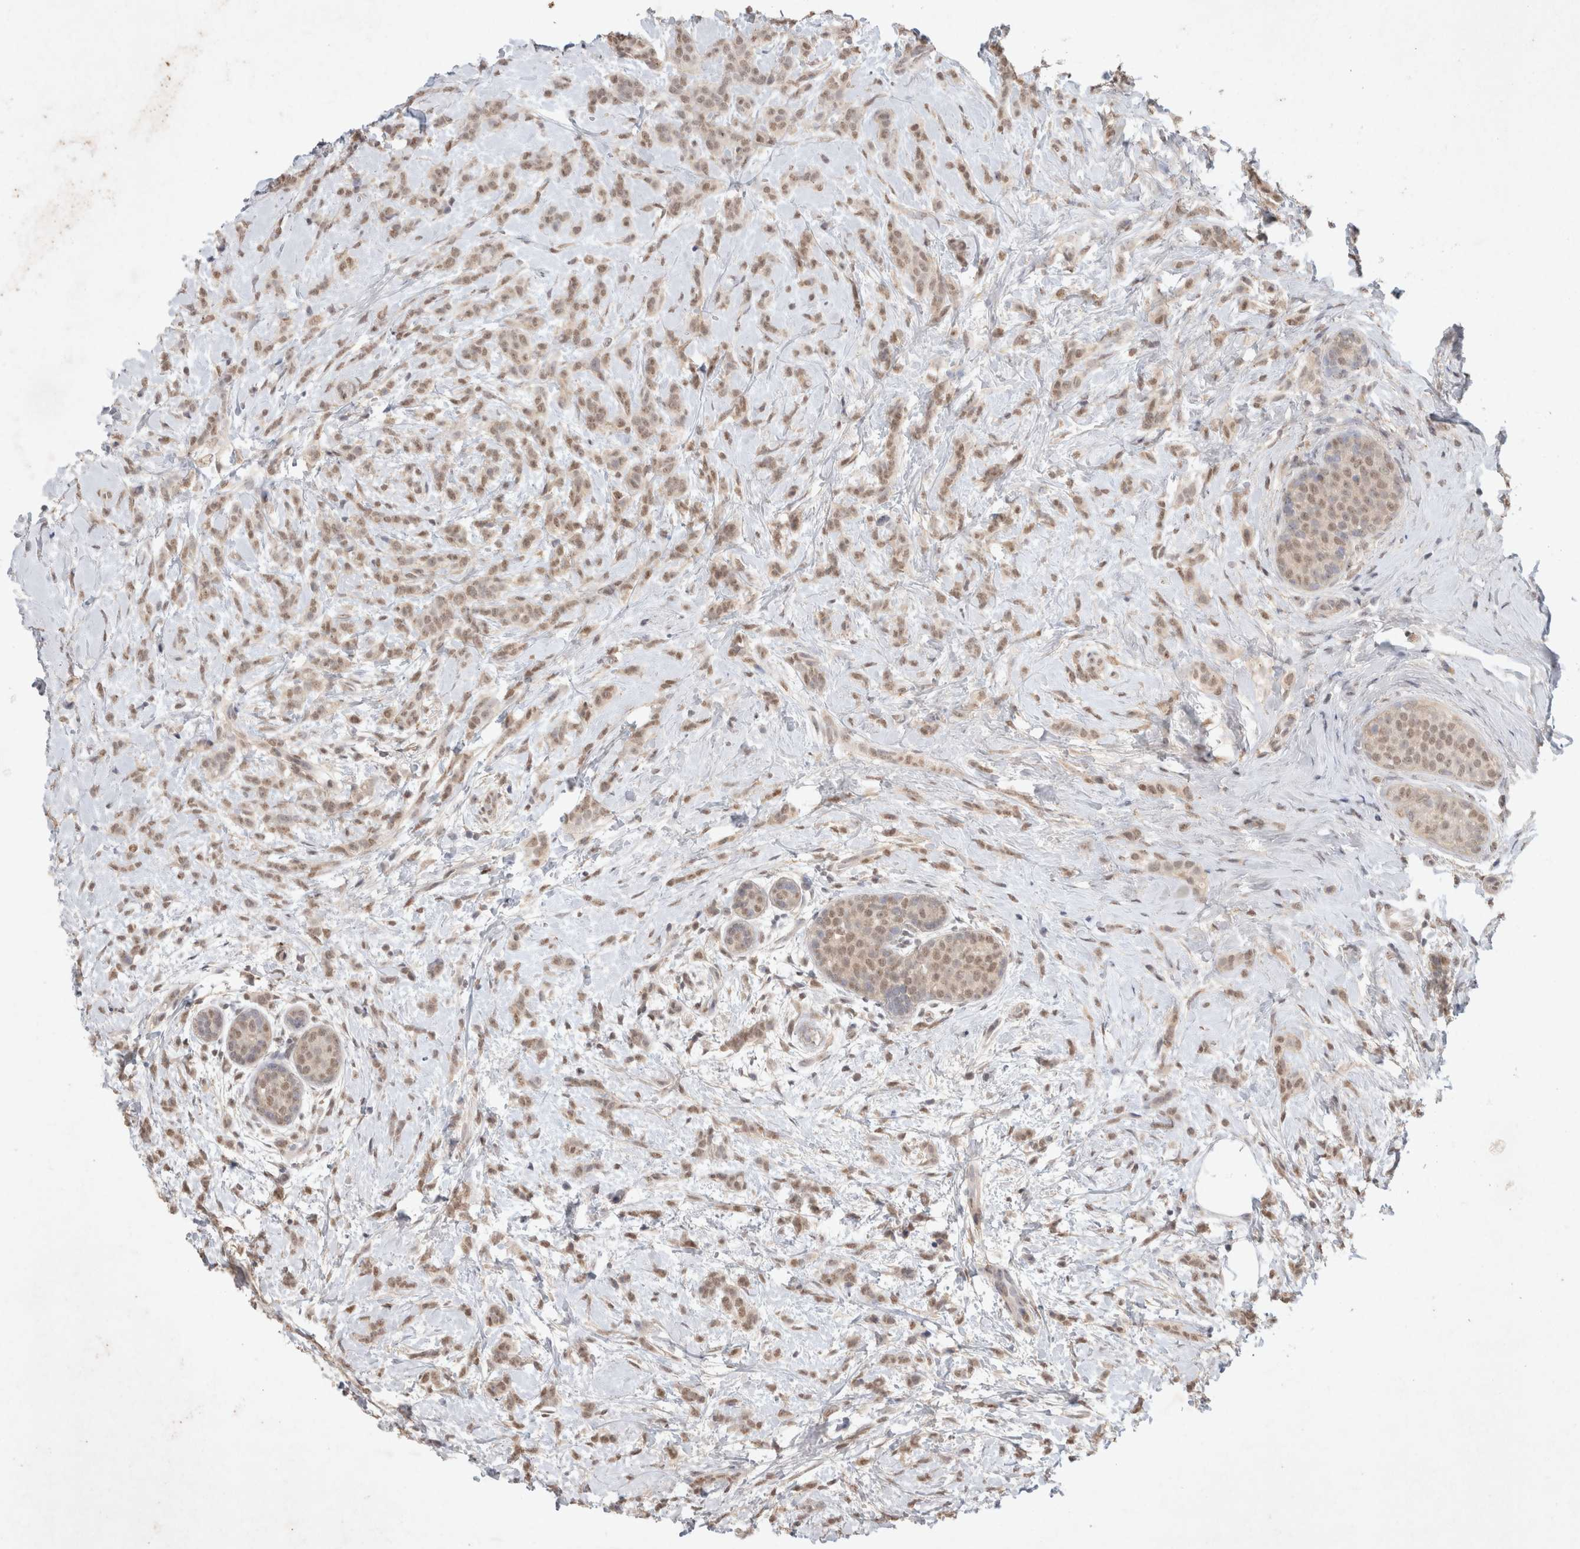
{"staining": {"intensity": "moderate", "quantity": ">75%", "location": "cytoplasmic/membranous,nuclear"}, "tissue": "breast cancer", "cell_type": "Tumor cells", "image_type": "cancer", "snomed": [{"axis": "morphology", "description": "Lobular carcinoma, in situ"}, {"axis": "morphology", "description": "Lobular carcinoma"}, {"axis": "topography", "description": "Breast"}], "caption": "Immunohistochemistry (IHC) of human breast lobular carcinoma exhibits medium levels of moderate cytoplasmic/membranous and nuclear expression in about >75% of tumor cells.", "gene": "FBXO42", "patient": {"sex": "female", "age": 41}}